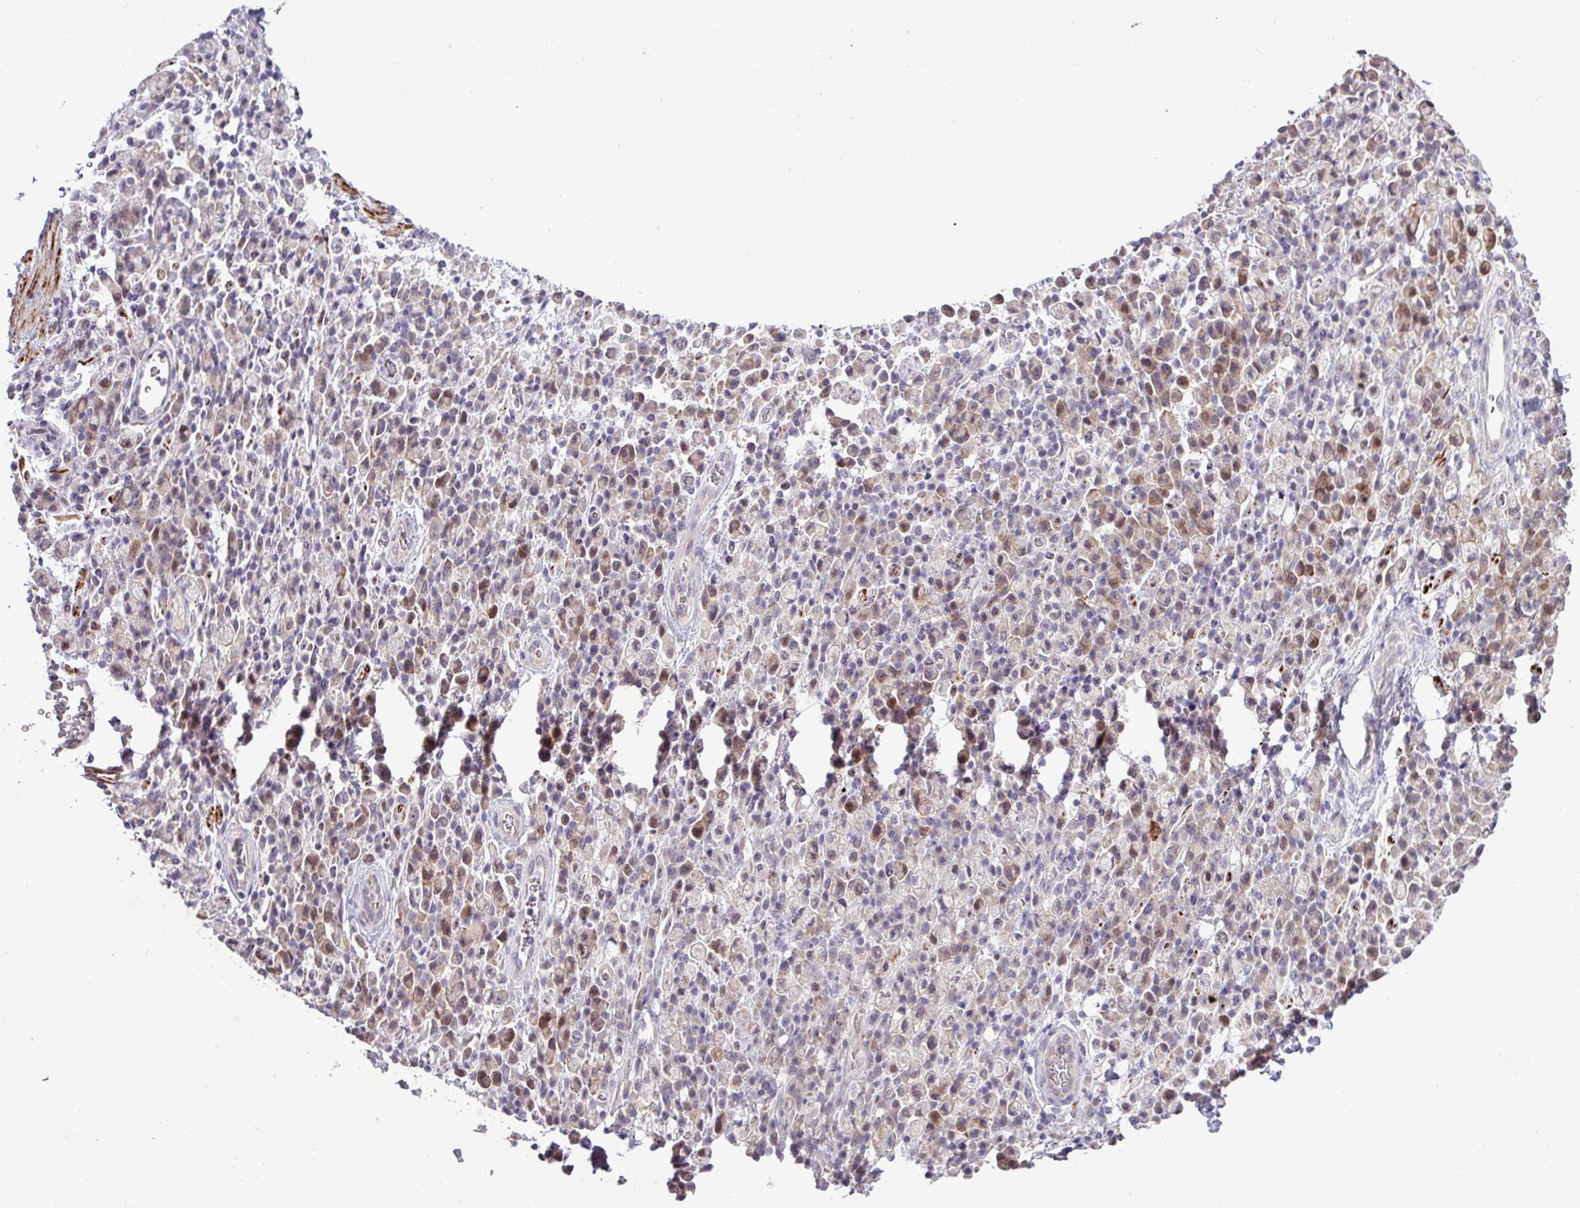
{"staining": {"intensity": "weak", "quantity": "25%-75%", "location": "cytoplasmic/membranous,nuclear"}, "tissue": "stomach cancer", "cell_type": "Tumor cells", "image_type": "cancer", "snomed": [{"axis": "morphology", "description": "Adenocarcinoma, NOS"}, {"axis": "topography", "description": "Stomach"}], "caption": "Protein expression analysis of human stomach adenocarcinoma reveals weak cytoplasmic/membranous and nuclear expression in about 25%-75% of tumor cells. (DAB (3,3'-diaminobenzidine) IHC with brightfield microscopy, high magnification).", "gene": "RIPPLY1", "patient": {"sex": "male", "age": 77}}